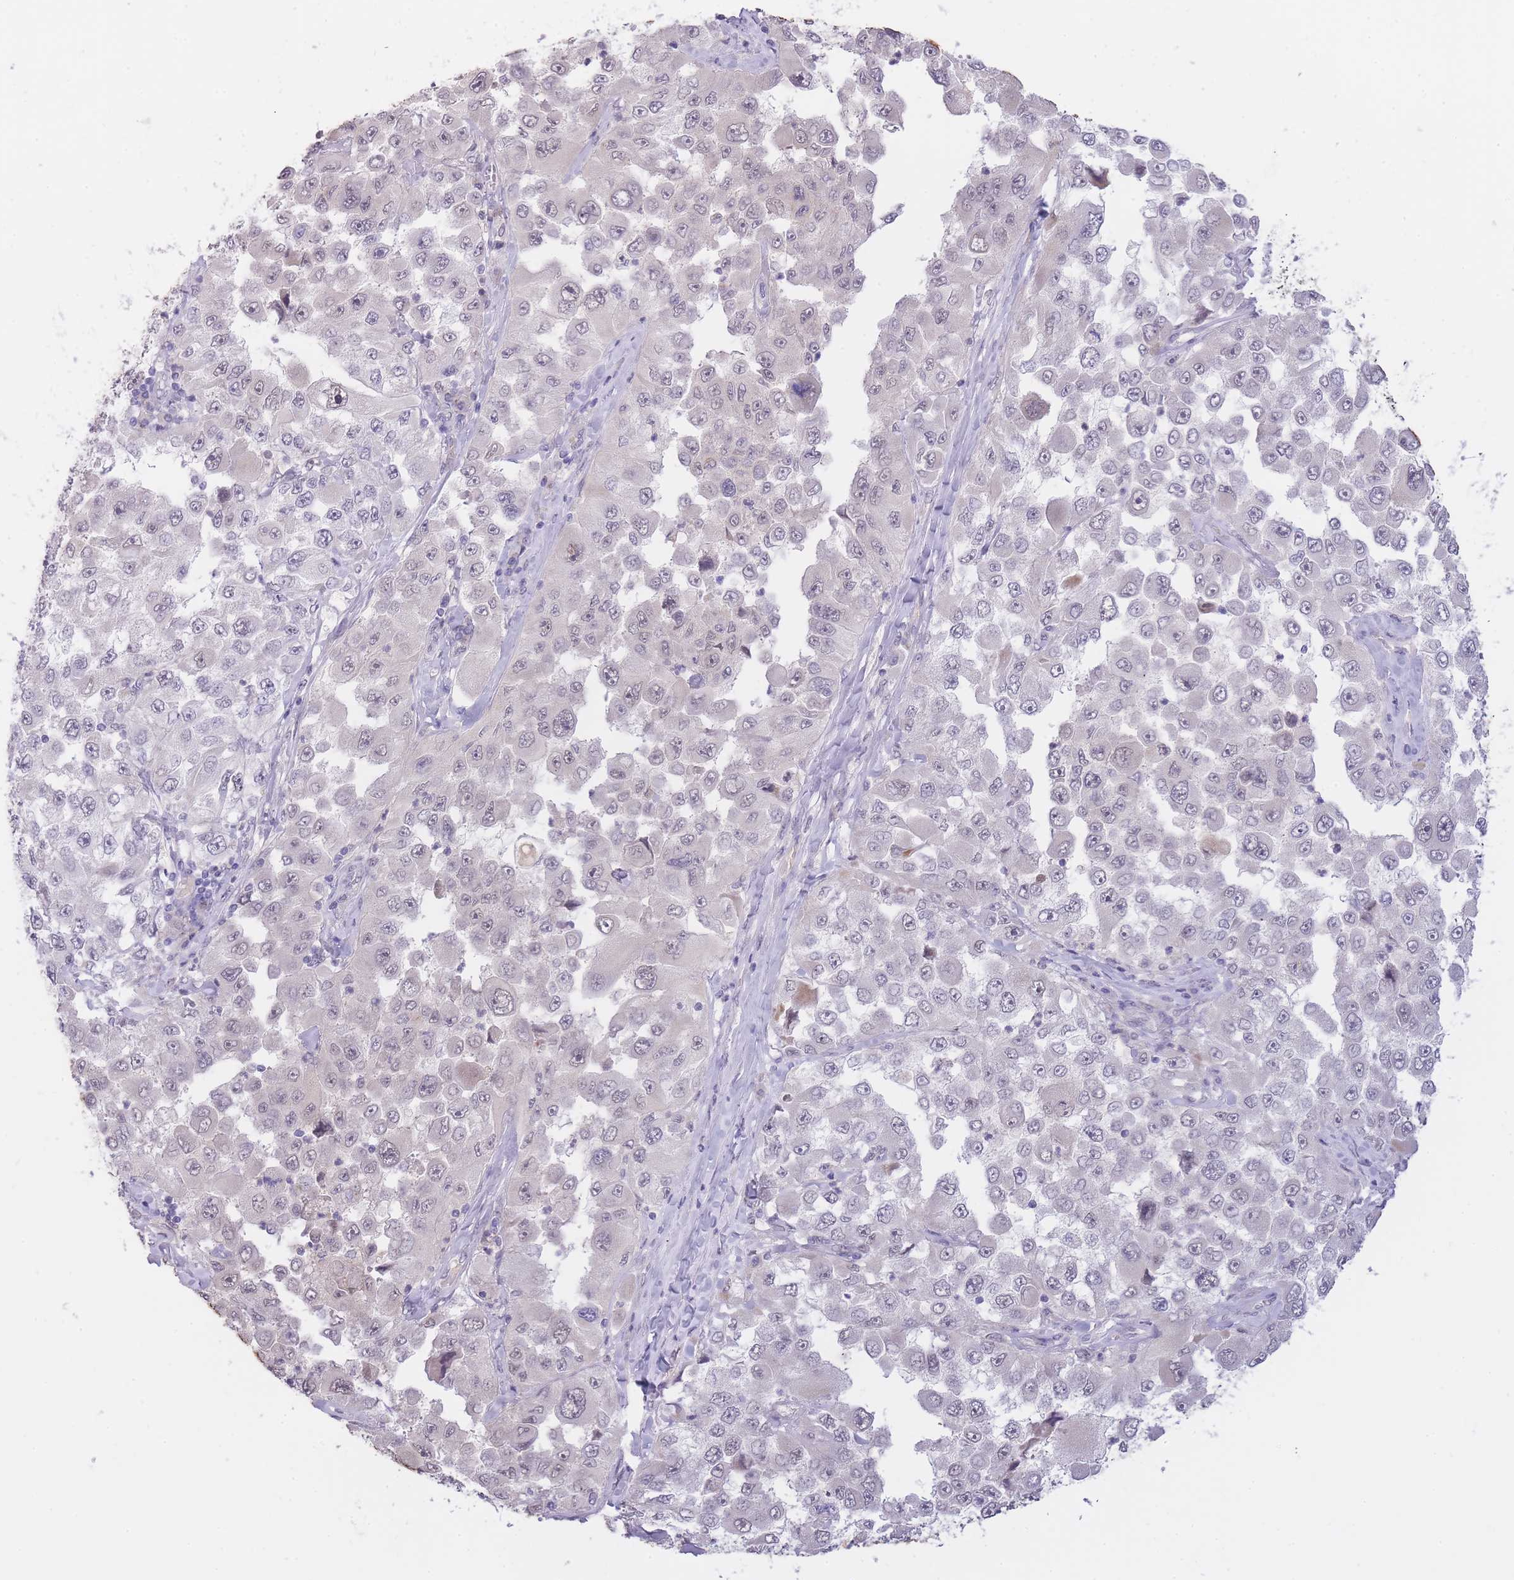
{"staining": {"intensity": "negative", "quantity": "none", "location": "none"}, "tissue": "melanoma", "cell_type": "Tumor cells", "image_type": "cancer", "snomed": [{"axis": "morphology", "description": "Malignant melanoma, Metastatic site"}, {"axis": "topography", "description": "Lymph node"}], "caption": "IHC photomicrograph of human malignant melanoma (metastatic site) stained for a protein (brown), which displays no positivity in tumor cells.", "gene": "GOLGA6L25", "patient": {"sex": "male", "age": 62}}